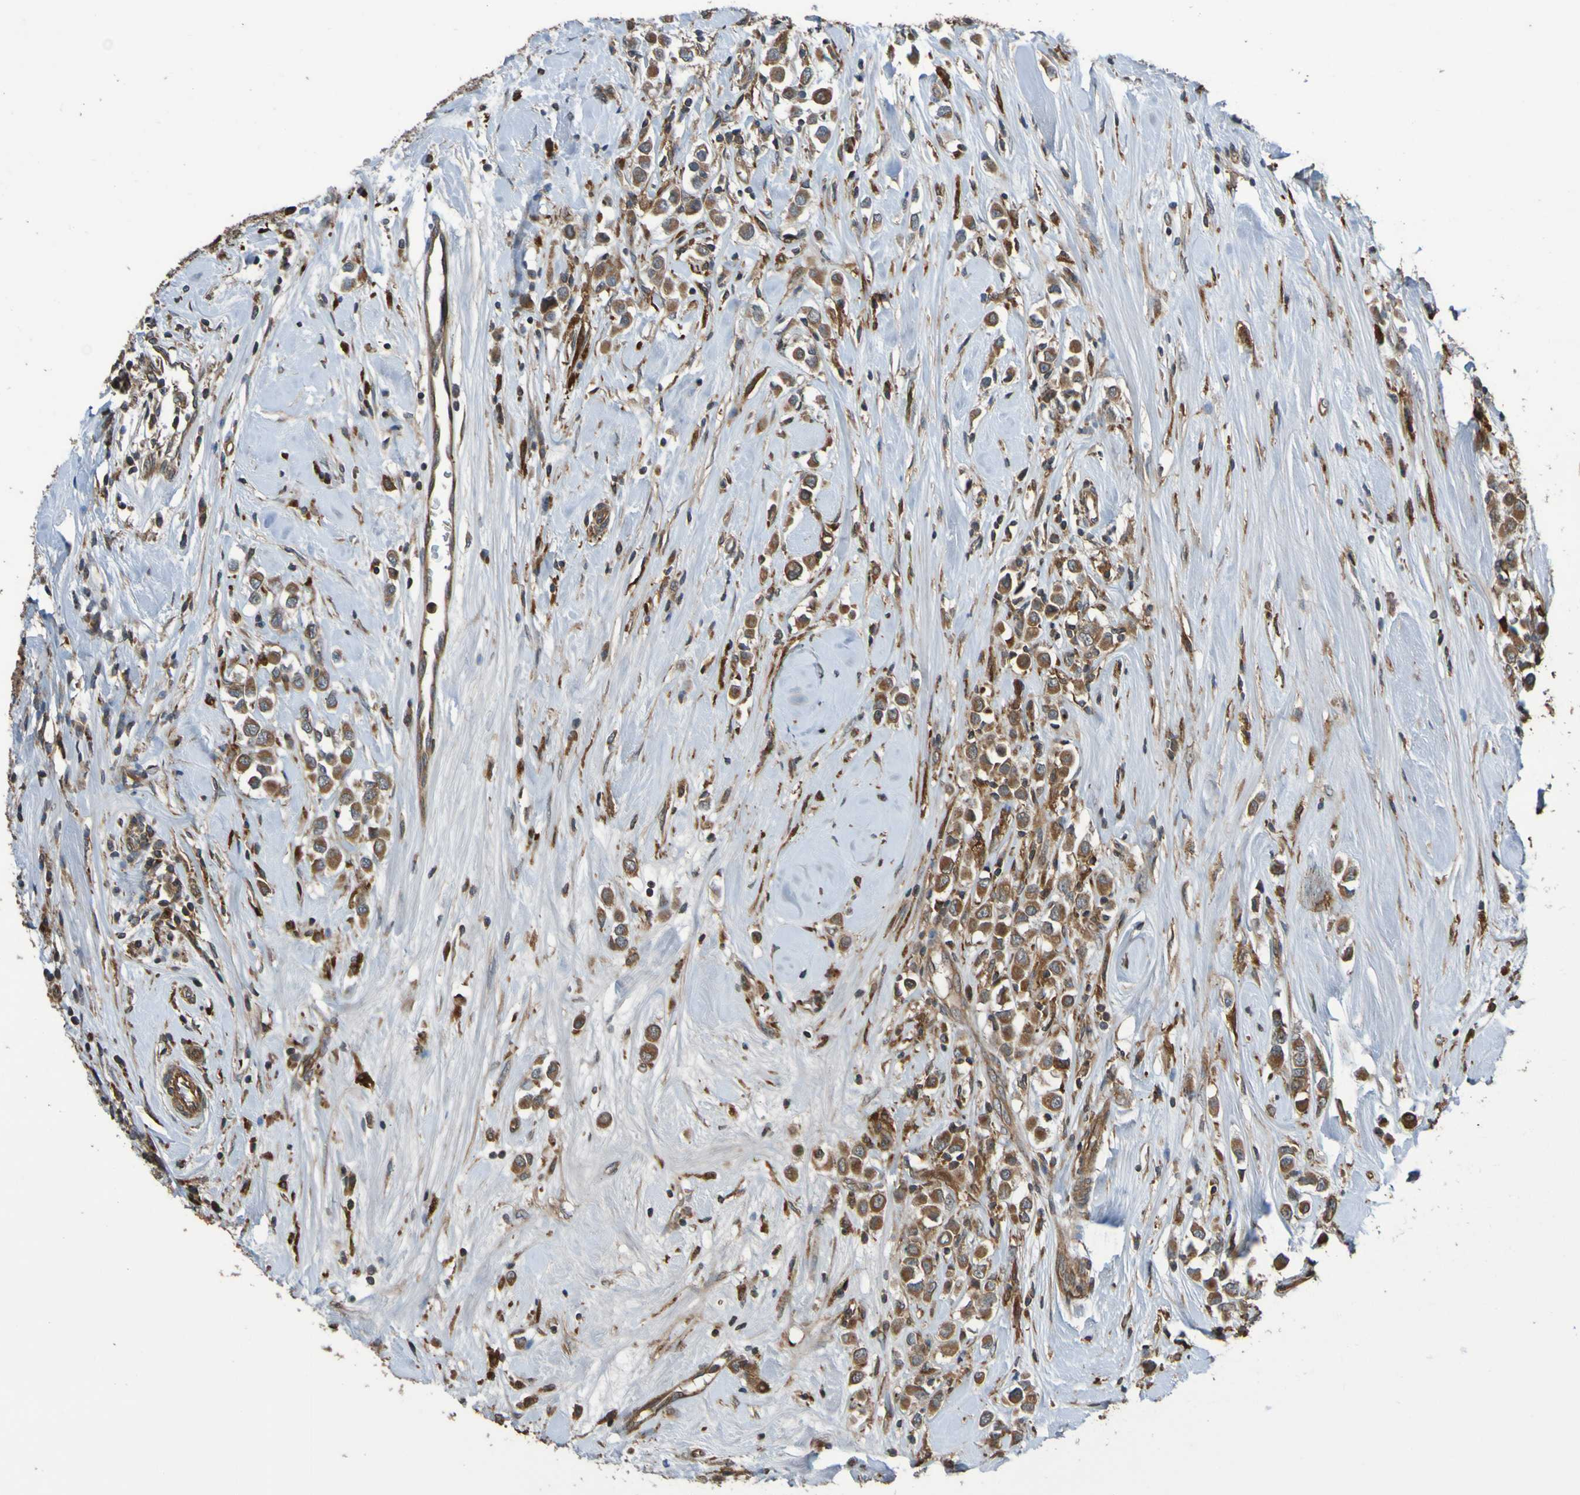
{"staining": {"intensity": "moderate", "quantity": ">75%", "location": "cytoplasmic/membranous"}, "tissue": "breast cancer", "cell_type": "Tumor cells", "image_type": "cancer", "snomed": [{"axis": "morphology", "description": "Duct carcinoma"}, {"axis": "topography", "description": "Breast"}], "caption": "Protein analysis of breast infiltrating ductal carcinoma tissue reveals moderate cytoplasmic/membranous positivity in about >75% of tumor cells.", "gene": "UCN", "patient": {"sex": "female", "age": 61}}